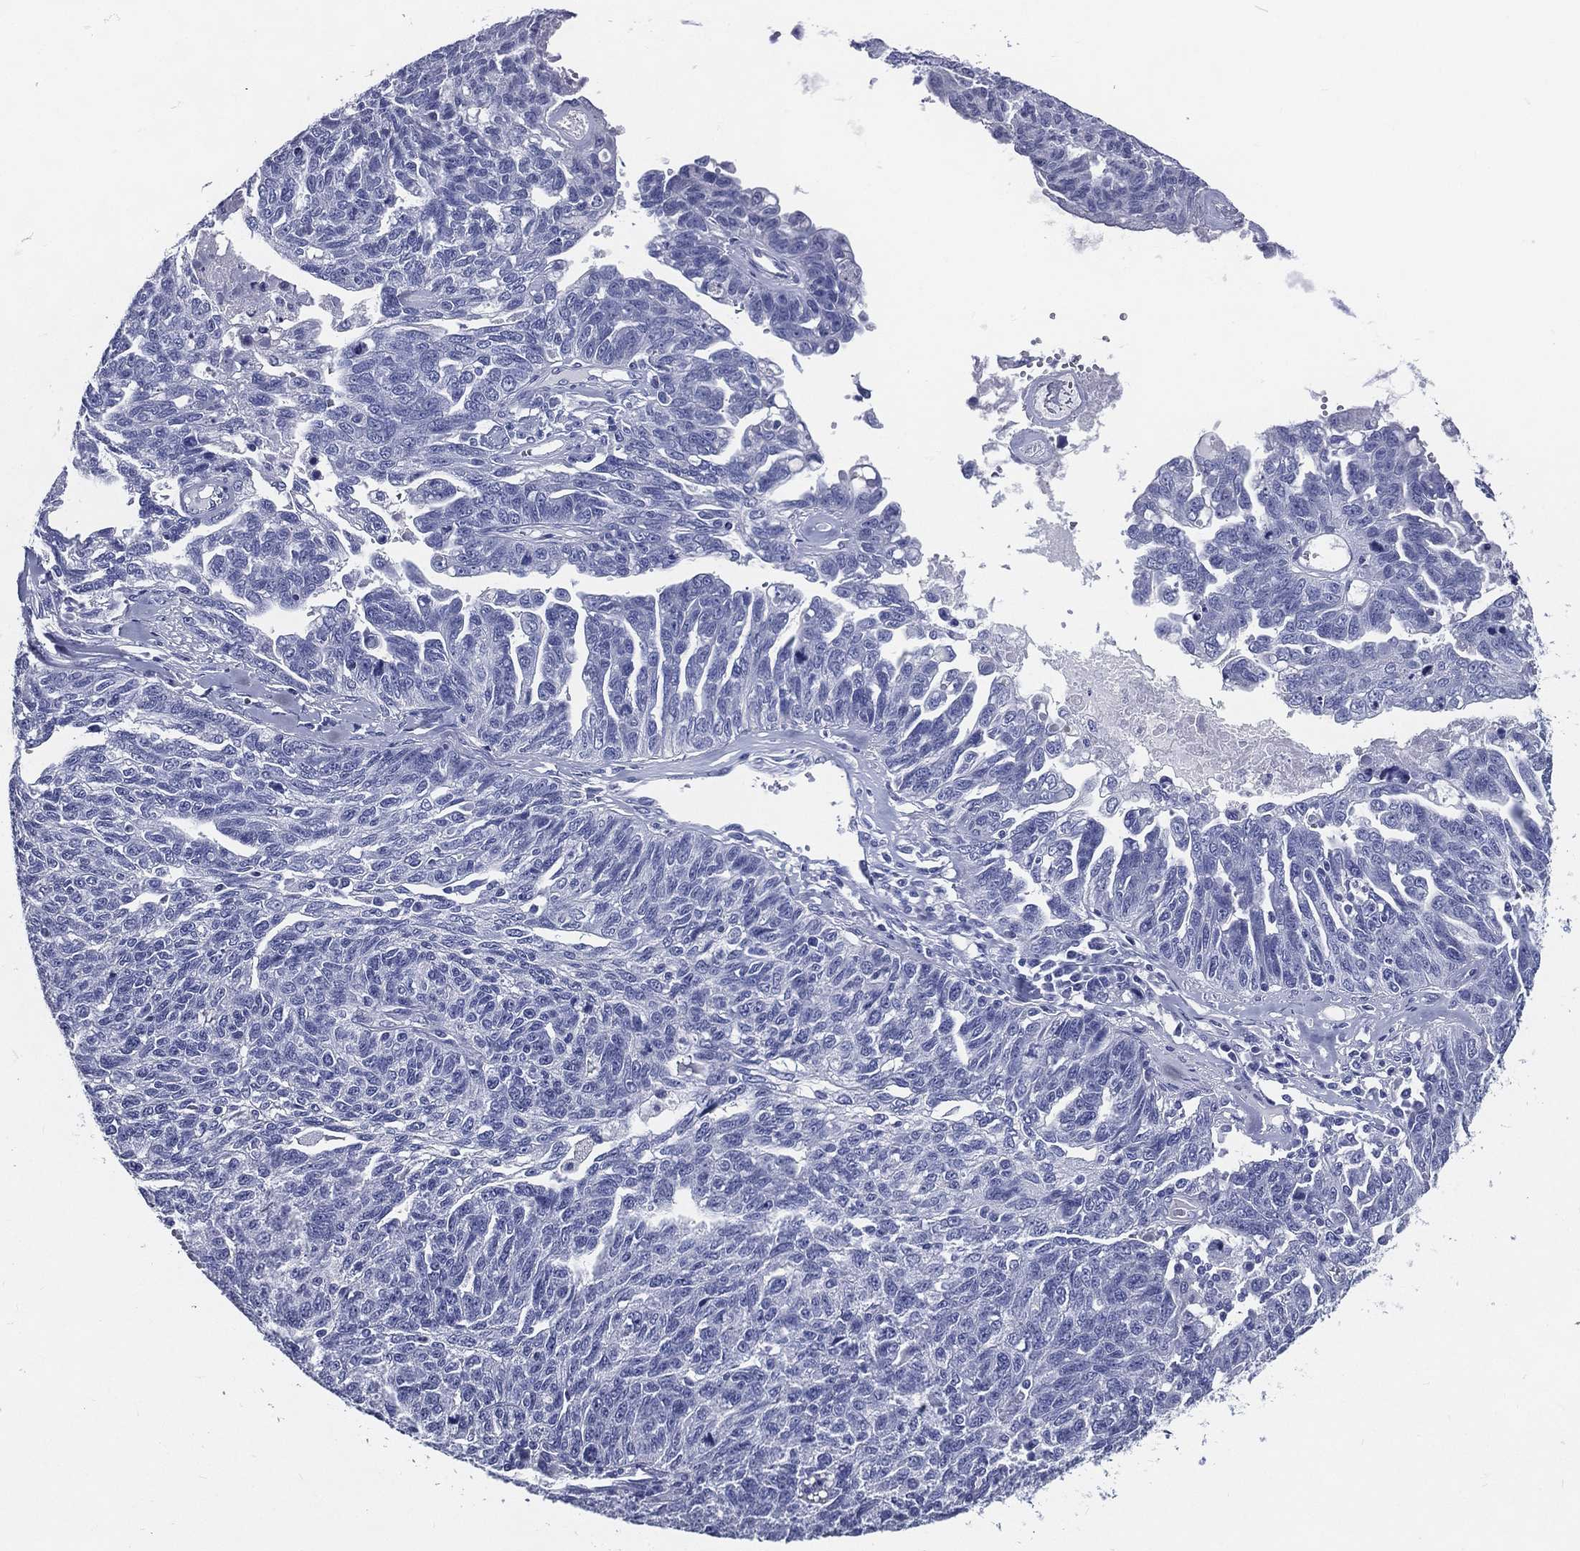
{"staining": {"intensity": "negative", "quantity": "none", "location": "none"}, "tissue": "ovarian cancer", "cell_type": "Tumor cells", "image_type": "cancer", "snomed": [{"axis": "morphology", "description": "Cystadenocarcinoma, serous, NOS"}, {"axis": "topography", "description": "Ovary"}], "caption": "A high-resolution image shows immunohistochemistry staining of ovarian cancer (serous cystadenocarcinoma), which displays no significant staining in tumor cells.", "gene": "ACE2", "patient": {"sex": "female", "age": 71}}